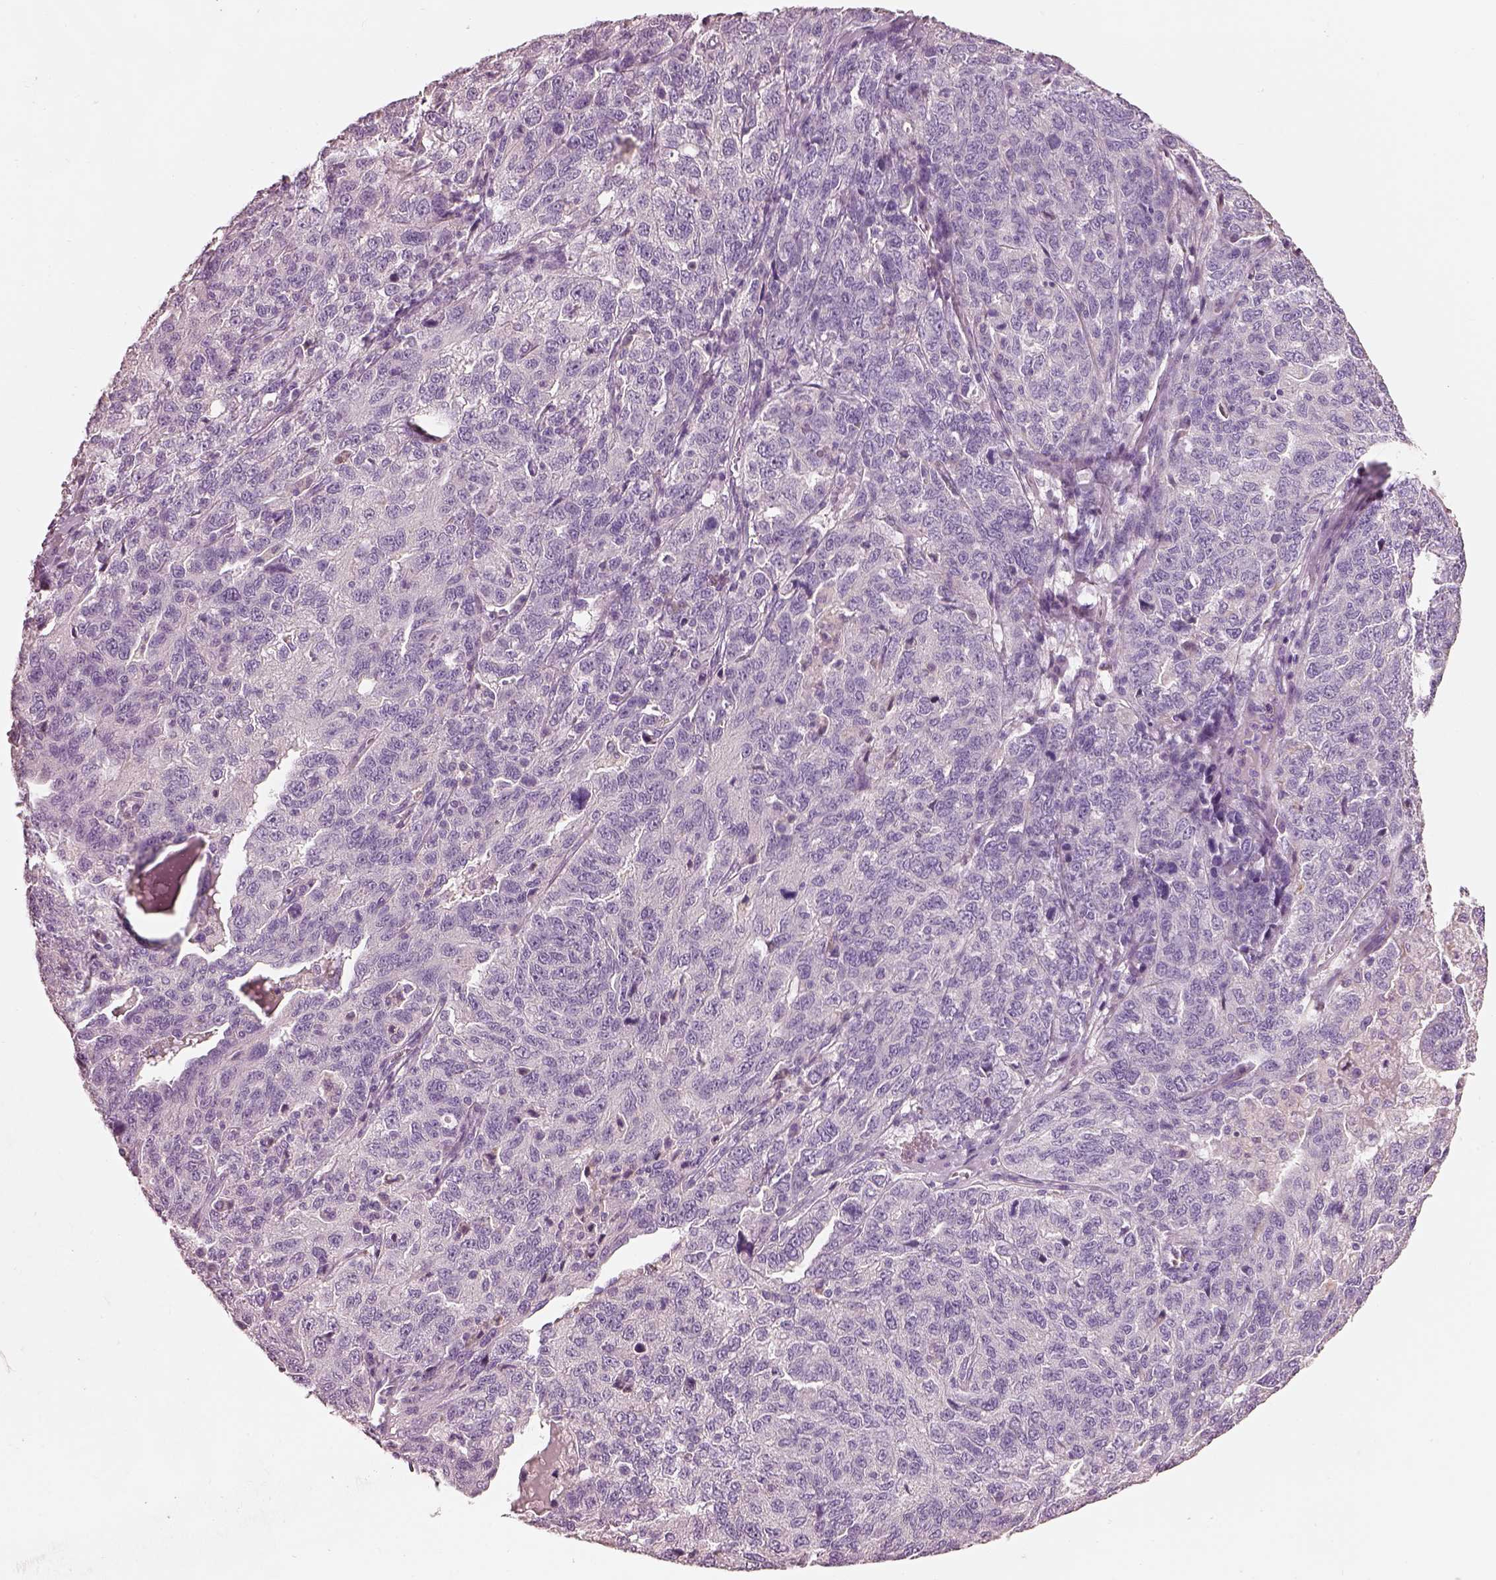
{"staining": {"intensity": "negative", "quantity": "none", "location": "none"}, "tissue": "ovarian cancer", "cell_type": "Tumor cells", "image_type": "cancer", "snomed": [{"axis": "morphology", "description": "Cystadenocarcinoma, serous, NOS"}, {"axis": "topography", "description": "Ovary"}], "caption": "This image is of serous cystadenocarcinoma (ovarian) stained with immunohistochemistry (IHC) to label a protein in brown with the nuclei are counter-stained blue. There is no expression in tumor cells. (Immunohistochemistry, brightfield microscopy, high magnification).", "gene": "PNOC", "patient": {"sex": "female", "age": 71}}